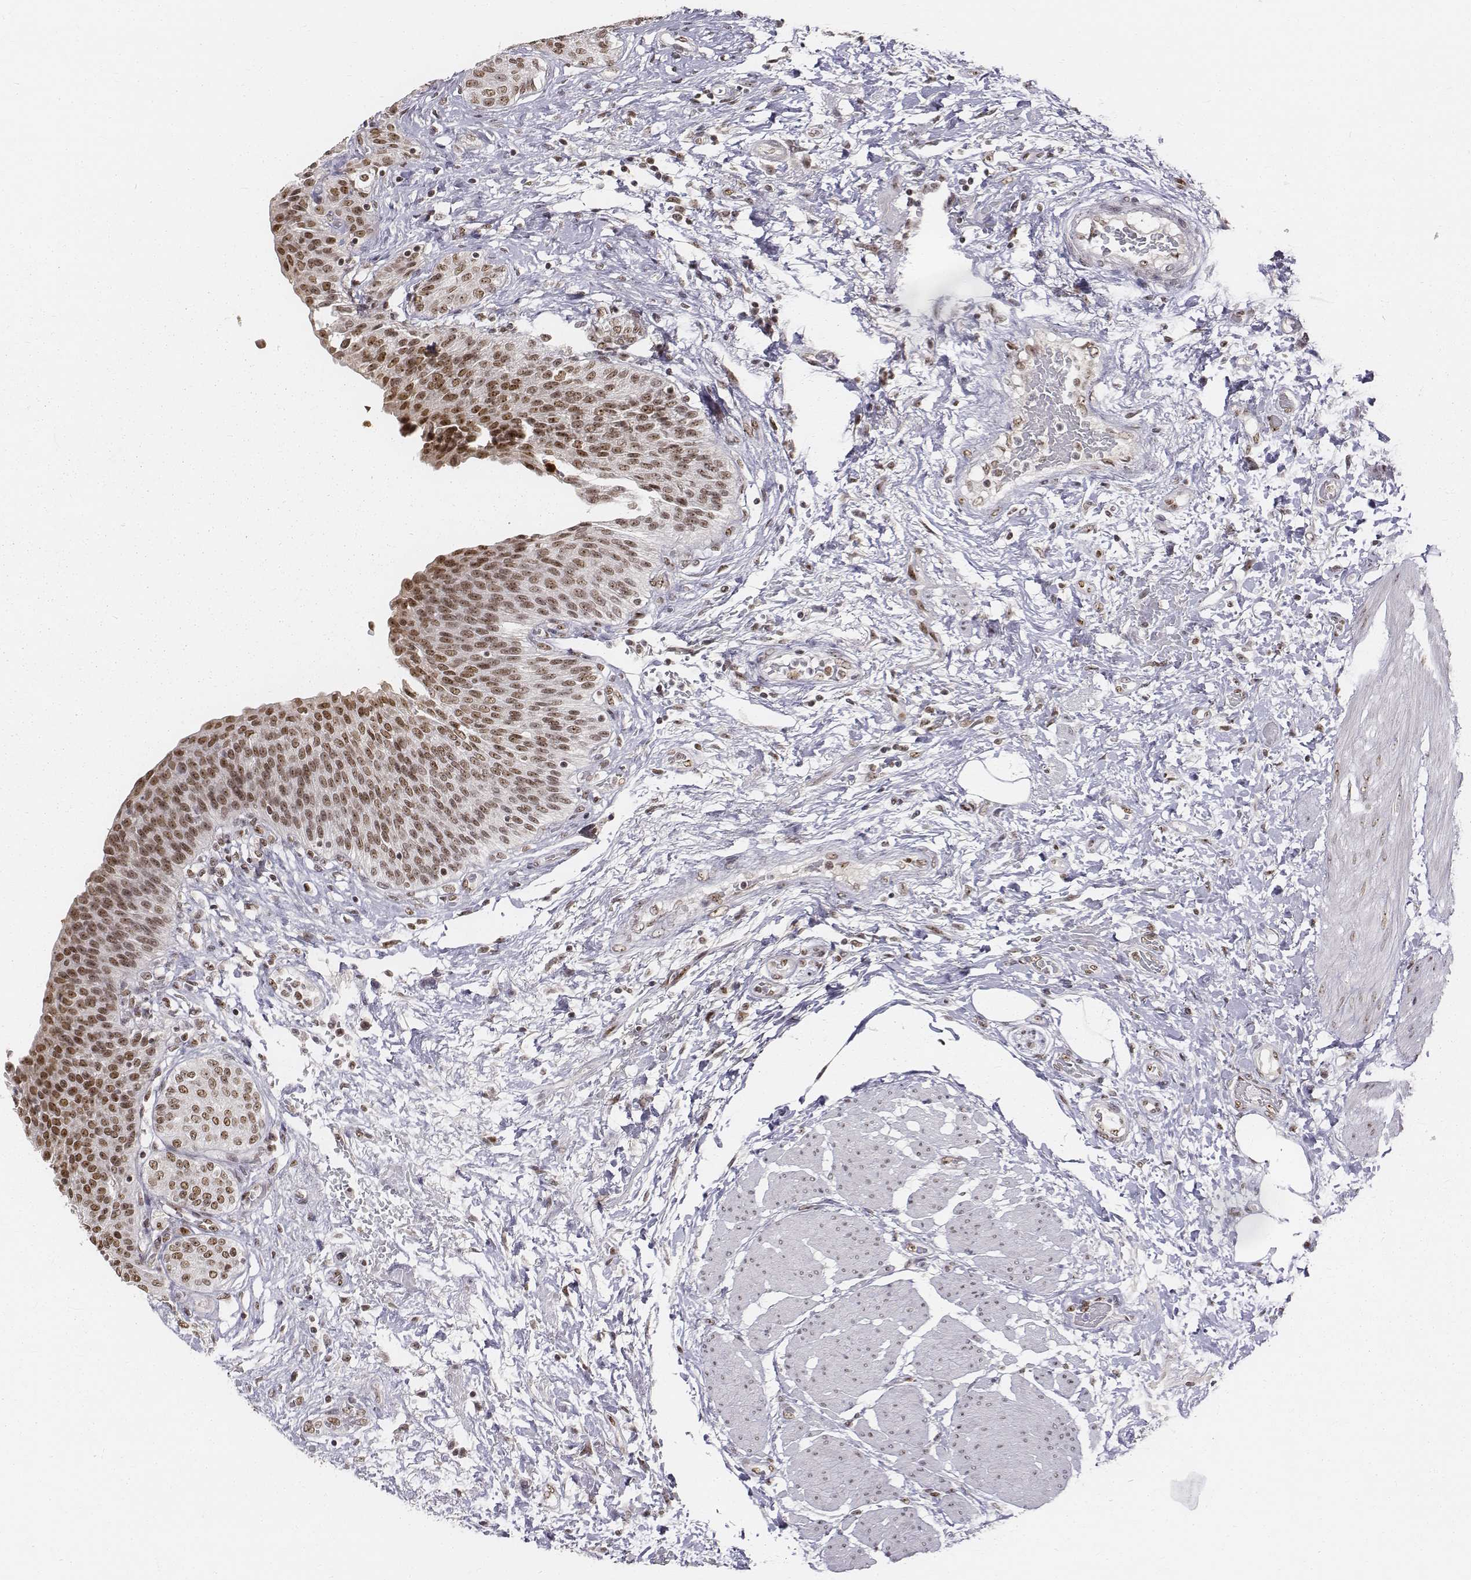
{"staining": {"intensity": "moderate", "quantity": ">75%", "location": "nuclear"}, "tissue": "urinary bladder", "cell_type": "Urothelial cells", "image_type": "normal", "snomed": [{"axis": "morphology", "description": "Normal tissue, NOS"}, {"axis": "morphology", "description": "Metaplasia, NOS"}, {"axis": "topography", "description": "Urinary bladder"}], "caption": "Immunohistochemical staining of unremarkable human urinary bladder shows >75% levels of moderate nuclear protein positivity in approximately >75% of urothelial cells.", "gene": "PHF6", "patient": {"sex": "male", "age": 68}}